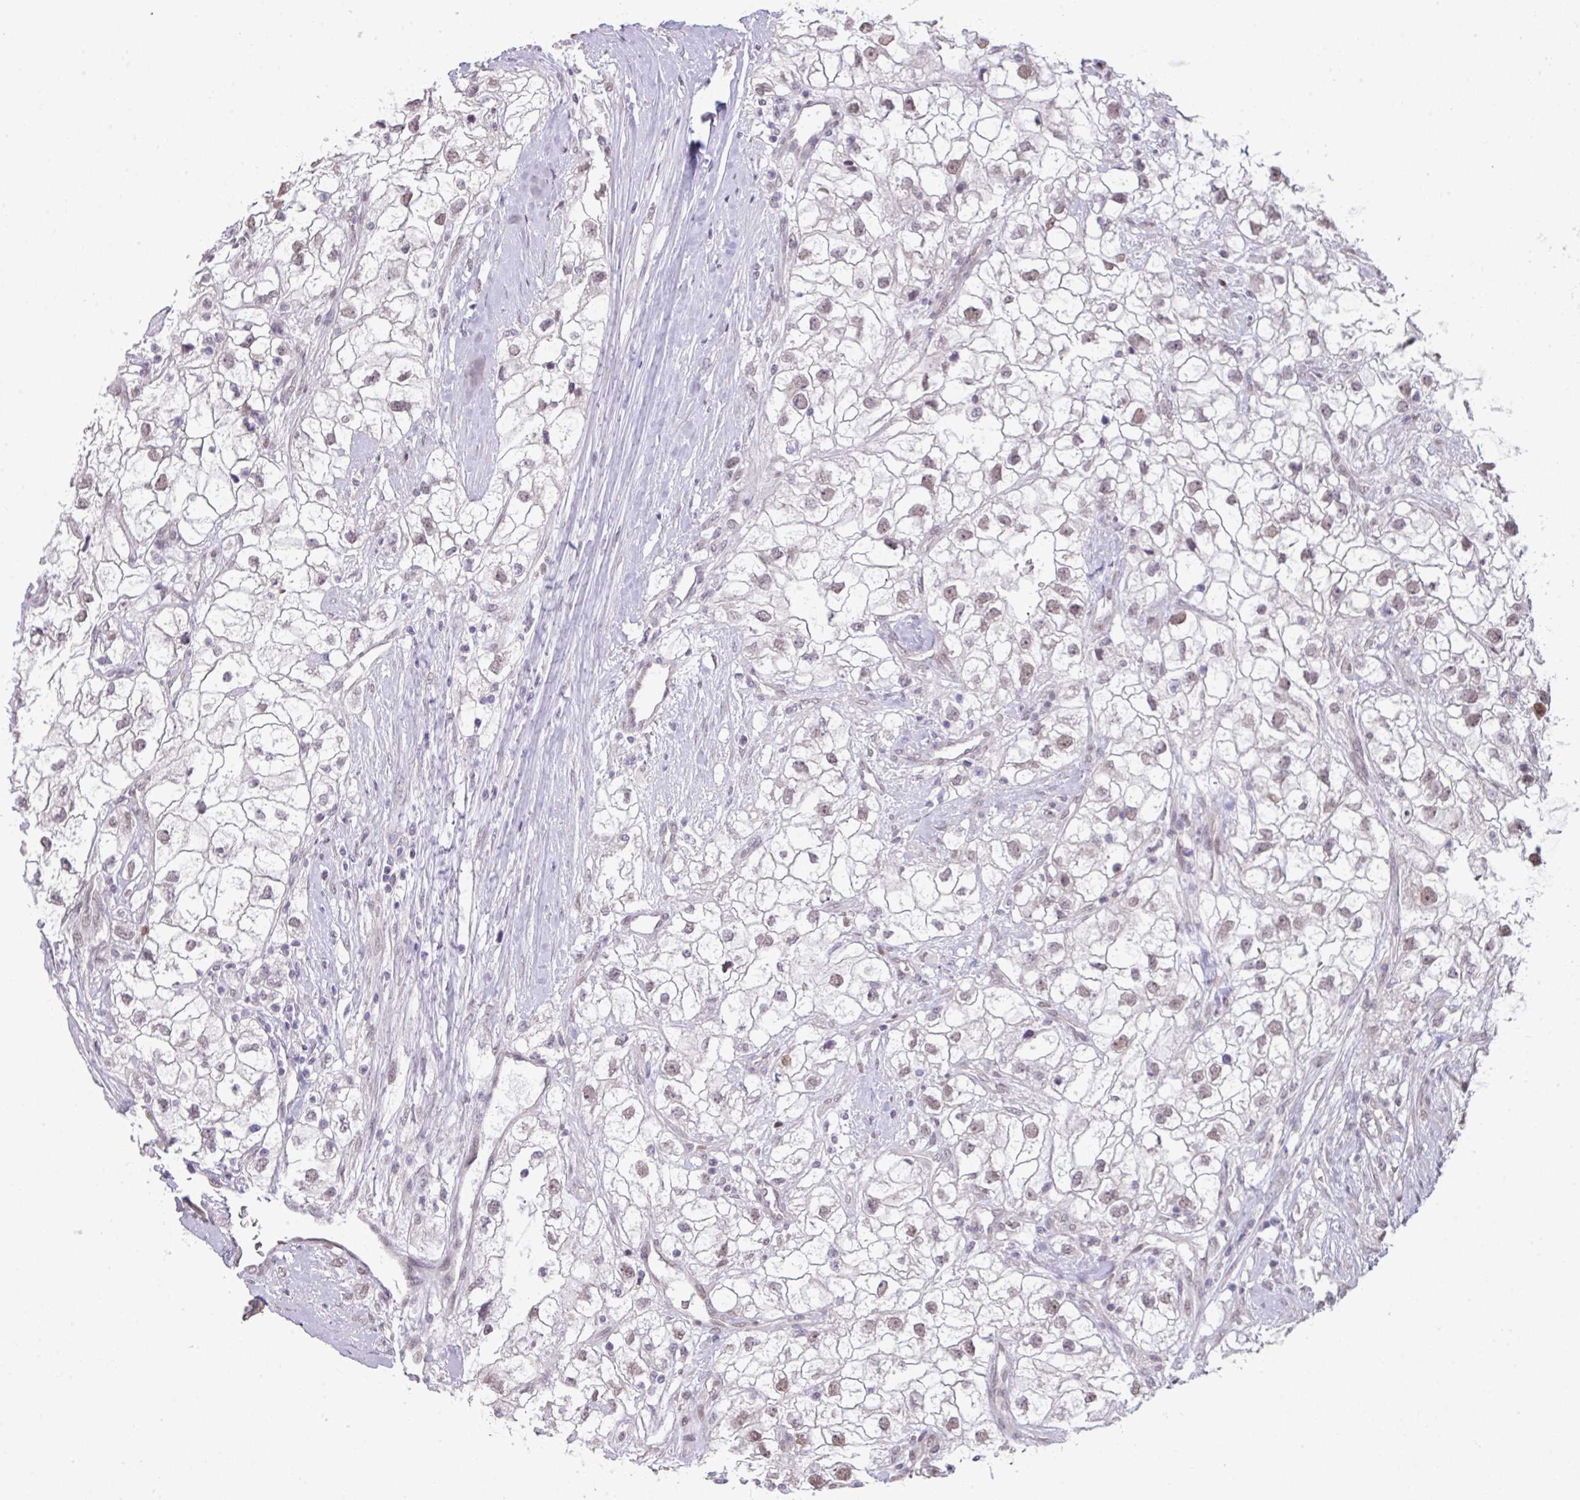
{"staining": {"intensity": "moderate", "quantity": ">75%", "location": "nuclear"}, "tissue": "renal cancer", "cell_type": "Tumor cells", "image_type": "cancer", "snomed": [{"axis": "morphology", "description": "Adenocarcinoma, NOS"}, {"axis": "topography", "description": "Kidney"}], "caption": "Renal cancer stained with a brown dye shows moderate nuclear positive expression in about >75% of tumor cells.", "gene": "ANKRD13B", "patient": {"sex": "male", "age": 59}}